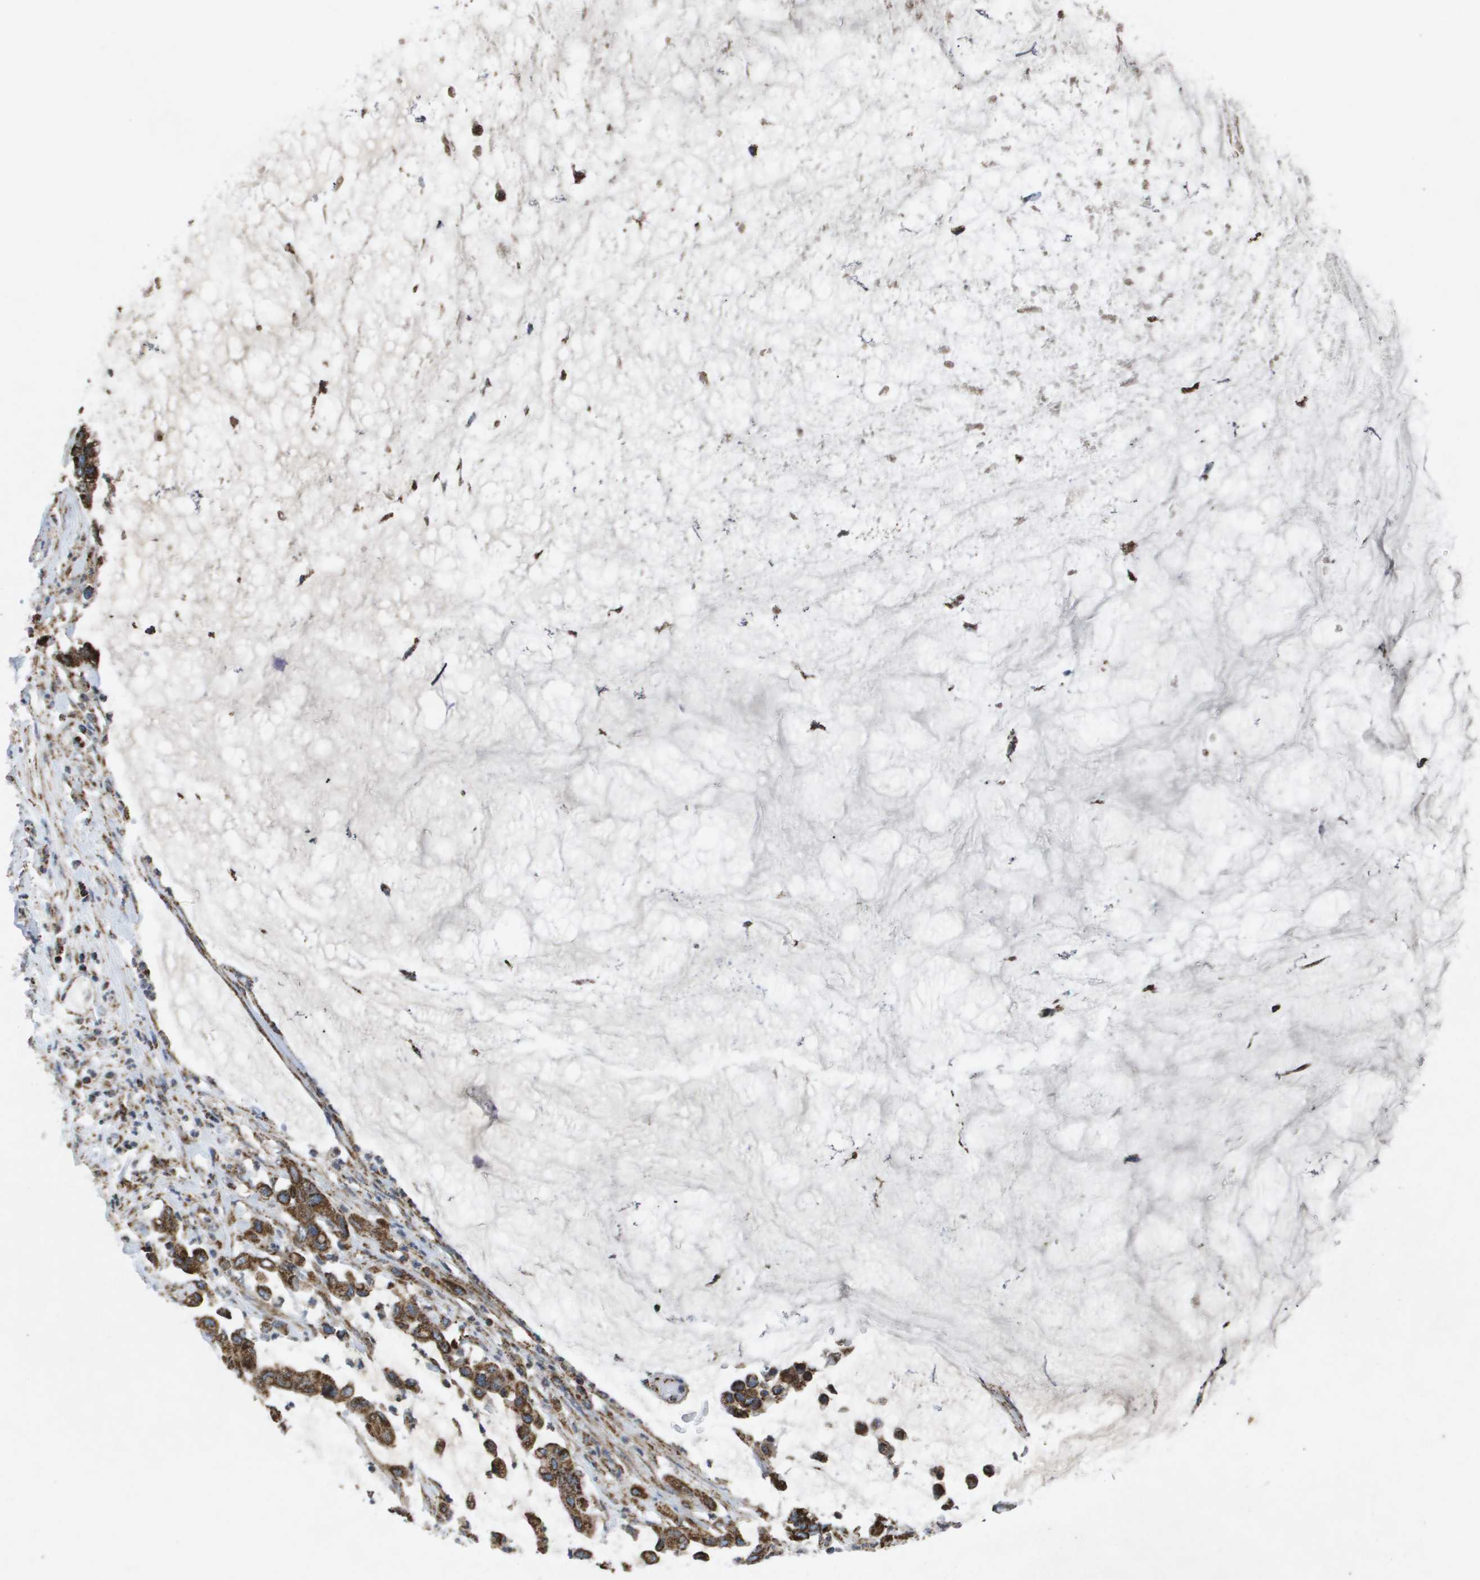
{"staining": {"intensity": "strong", "quantity": ">75%", "location": "cytoplasmic/membranous"}, "tissue": "pancreatic cancer", "cell_type": "Tumor cells", "image_type": "cancer", "snomed": [{"axis": "morphology", "description": "Adenocarcinoma, NOS"}, {"axis": "topography", "description": "Pancreas"}], "caption": "This micrograph exhibits pancreatic adenocarcinoma stained with immunohistochemistry to label a protein in brown. The cytoplasmic/membranous of tumor cells show strong positivity for the protein. Nuclei are counter-stained blue.", "gene": "HSPE1", "patient": {"sex": "male", "age": 41}}